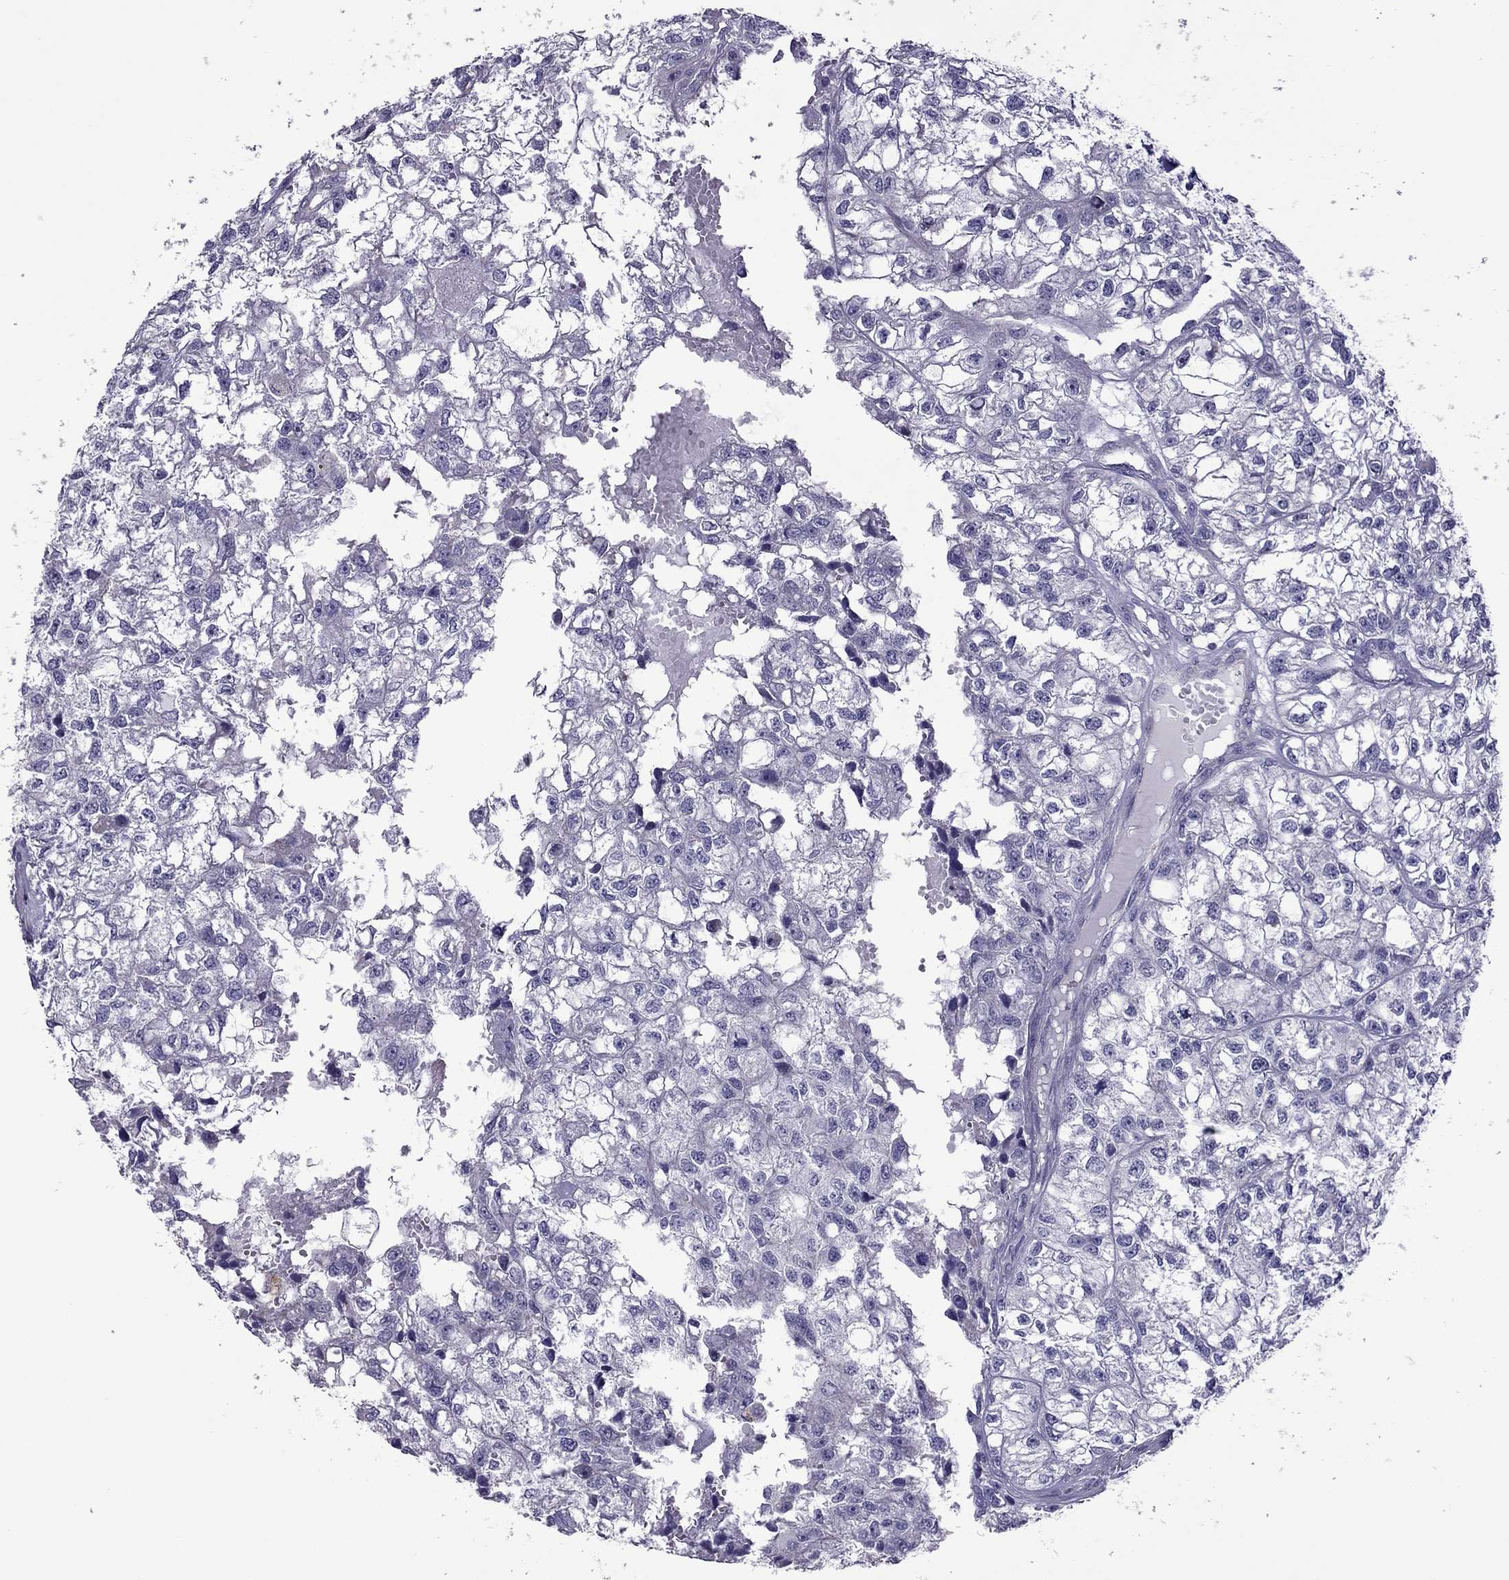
{"staining": {"intensity": "negative", "quantity": "none", "location": "none"}, "tissue": "renal cancer", "cell_type": "Tumor cells", "image_type": "cancer", "snomed": [{"axis": "morphology", "description": "Adenocarcinoma, NOS"}, {"axis": "topography", "description": "Kidney"}], "caption": "This is an immunohistochemistry (IHC) histopathology image of renal cancer (adenocarcinoma). There is no positivity in tumor cells.", "gene": "SLC16A8", "patient": {"sex": "male", "age": 56}}